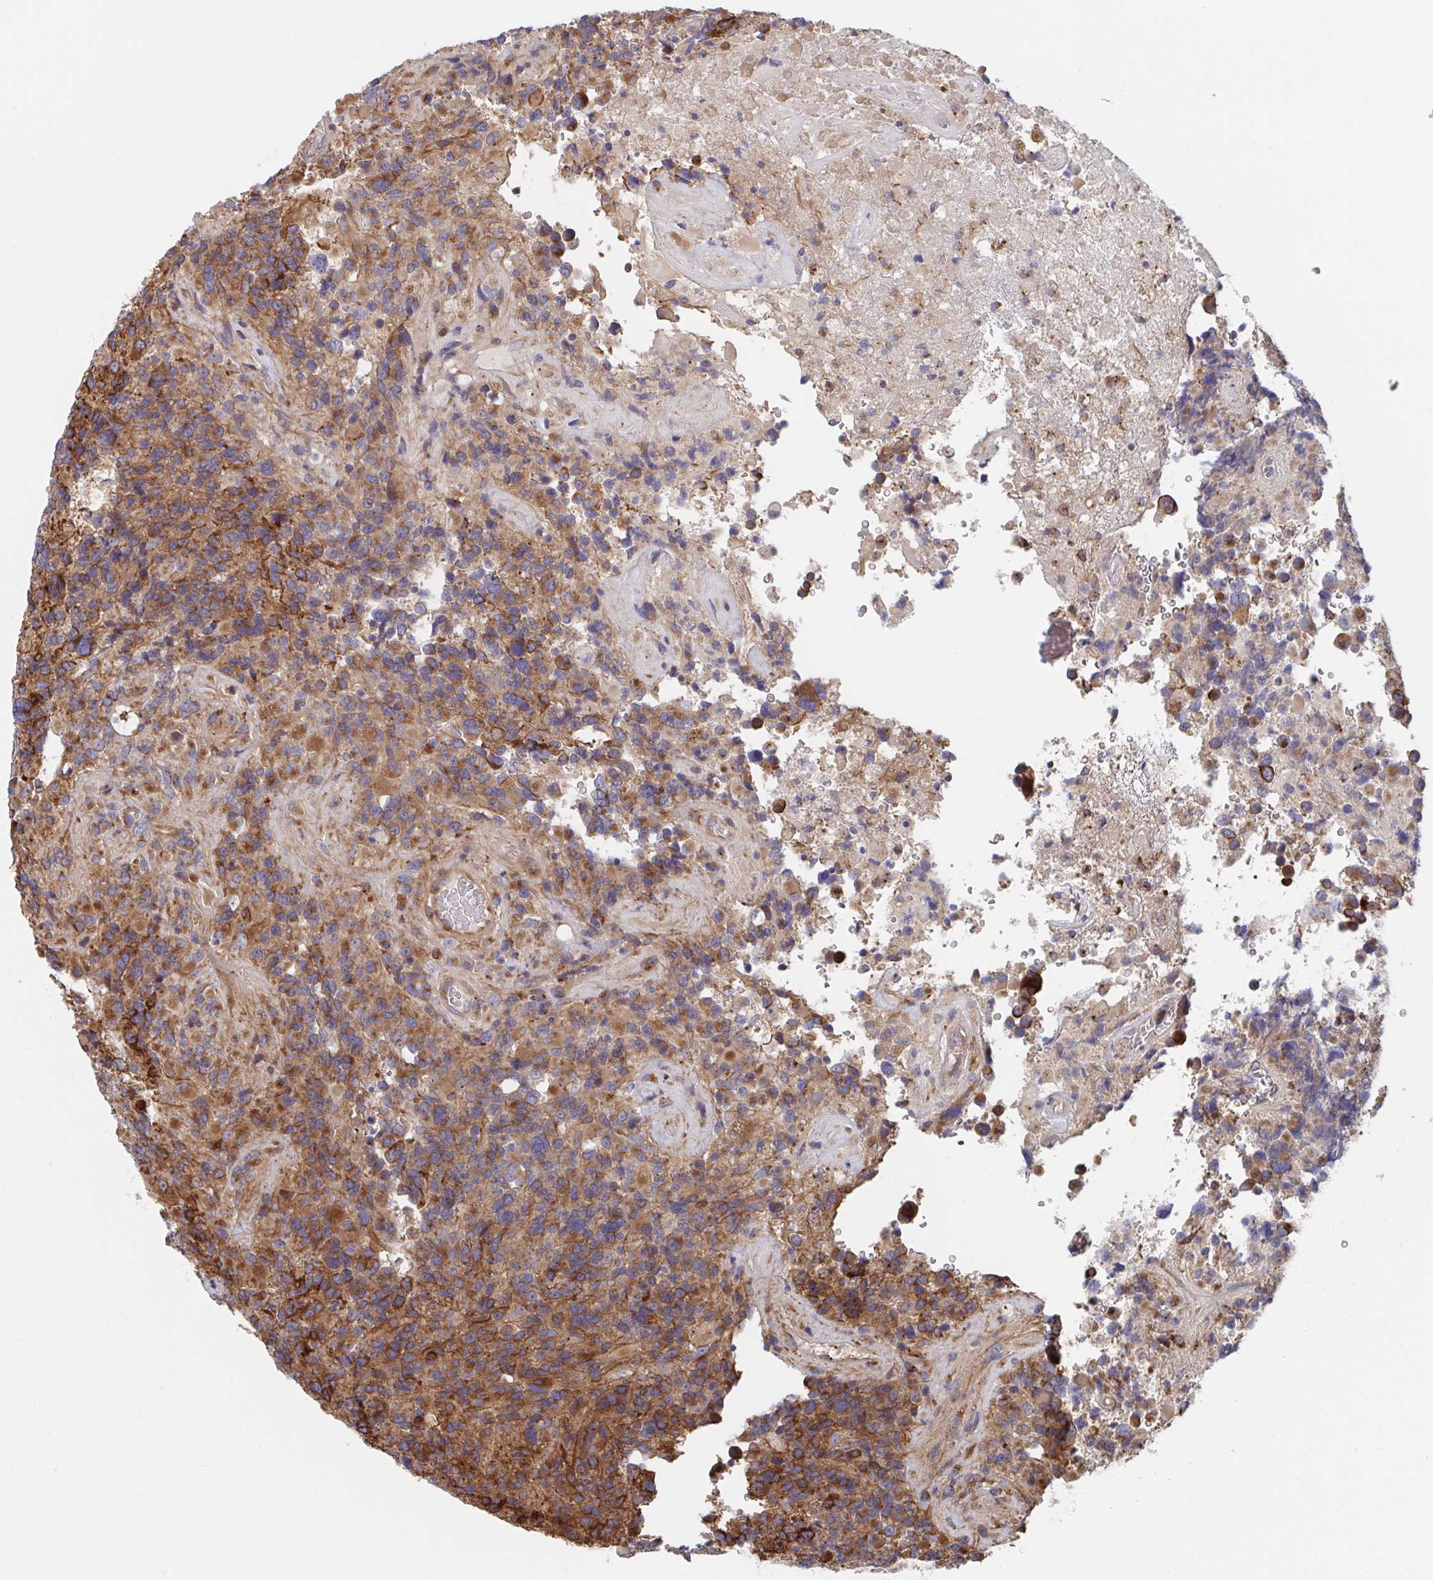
{"staining": {"intensity": "strong", "quantity": ">75%", "location": "cytoplasmic/membranous"}, "tissue": "glioma", "cell_type": "Tumor cells", "image_type": "cancer", "snomed": [{"axis": "morphology", "description": "Glioma, malignant, High grade"}, {"axis": "topography", "description": "Brain"}], "caption": "This is a photomicrograph of IHC staining of high-grade glioma (malignant), which shows strong positivity in the cytoplasmic/membranous of tumor cells.", "gene": "FJX1", "patient": {"sex": "female", "age": 40}}